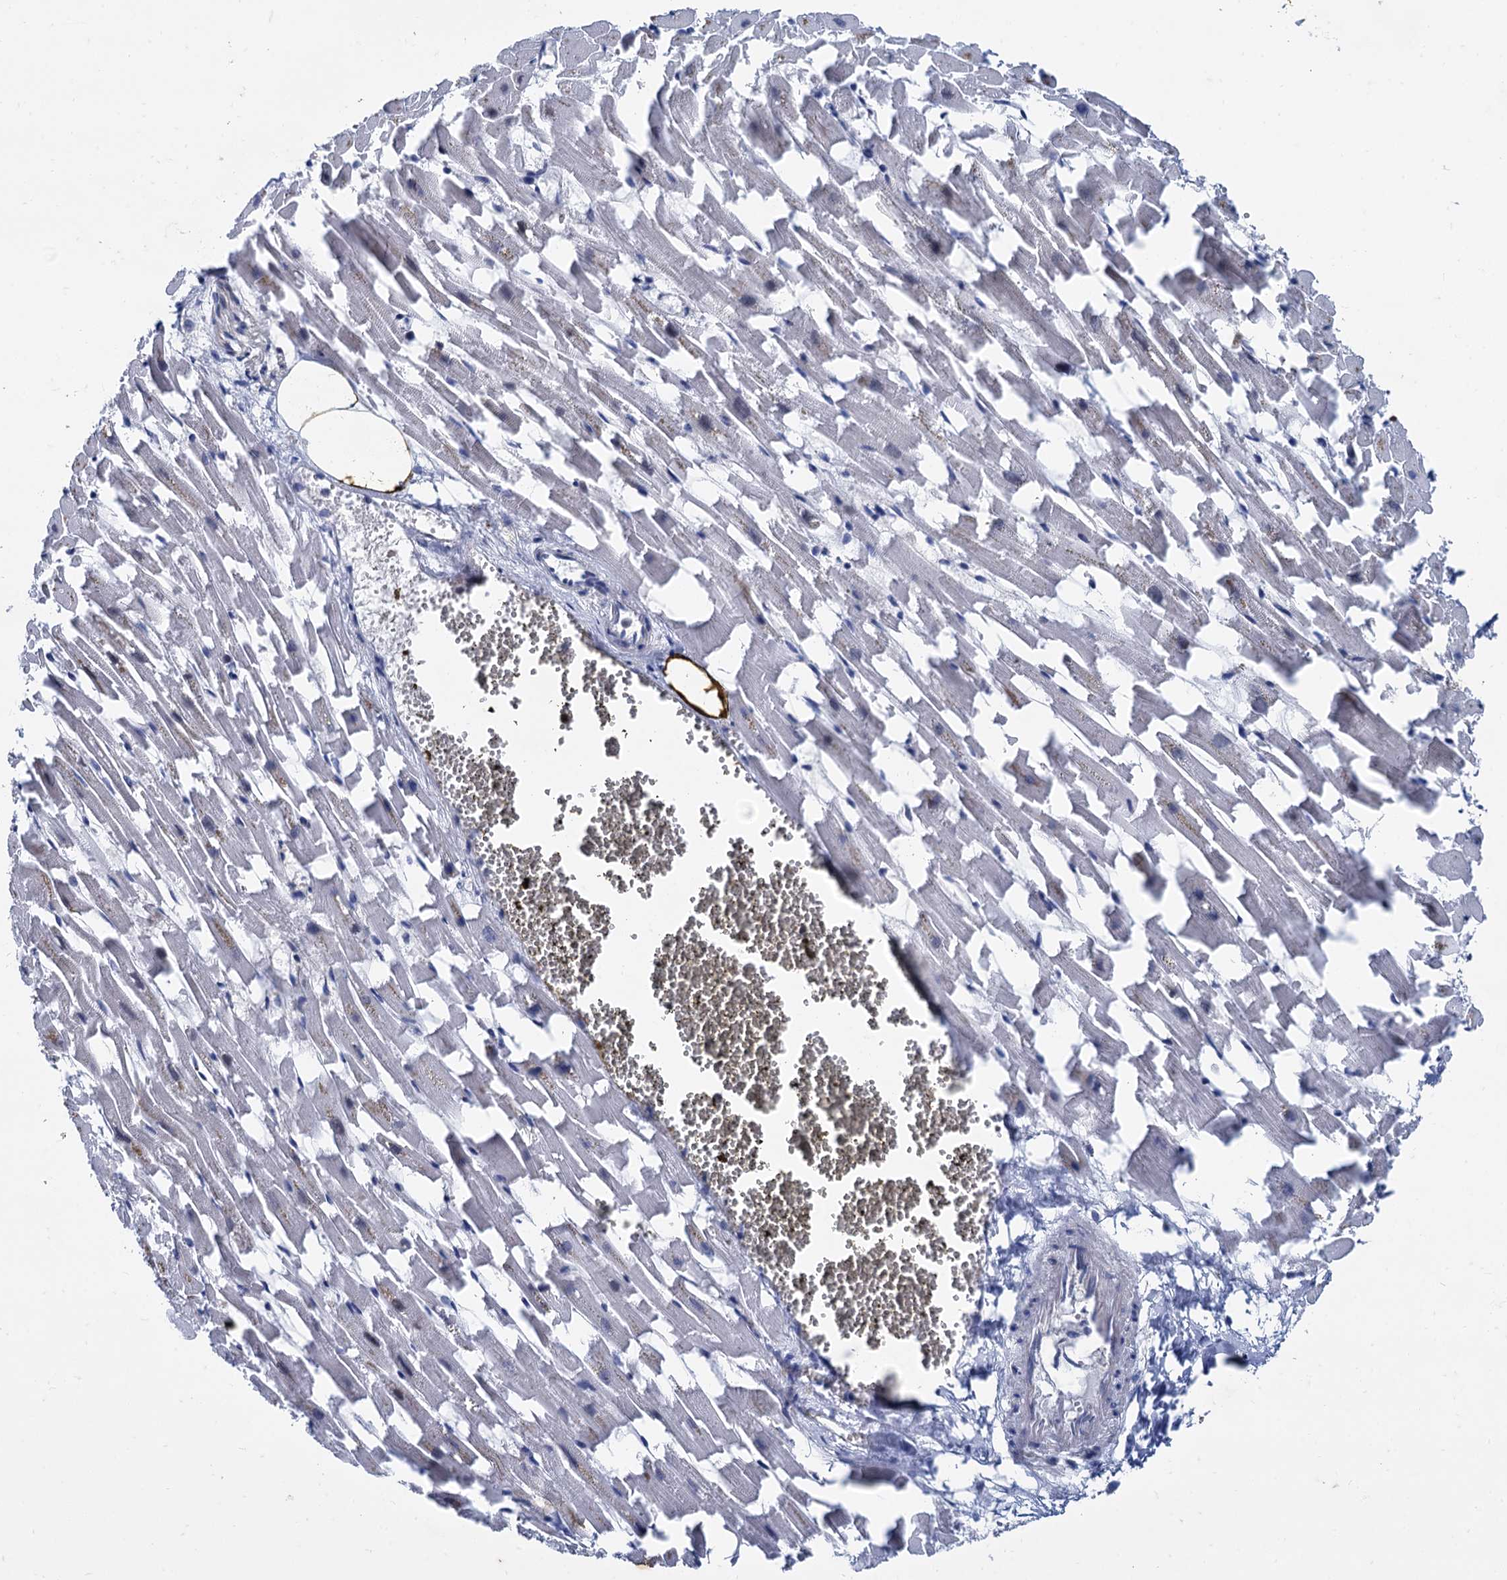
{"staining": {"intensity": "negative", "quantity": "none", "location": "none"}, "tissue": "heart muscle", "cell_type": "Cardiomyocytes", "image_type": "normal", "snomed": [{"axis": "morphology", "description": "Normal tissue, NOS"}, {"axis": "topography", "description": "Heart"}], "caption": "This is an immunohistochemistry photomicrograph of normal human heart muscle. There is no positivity in cardiomyocytes.", "gene": "TMEM72", "patient": {"sex": "female", "age": 64}}